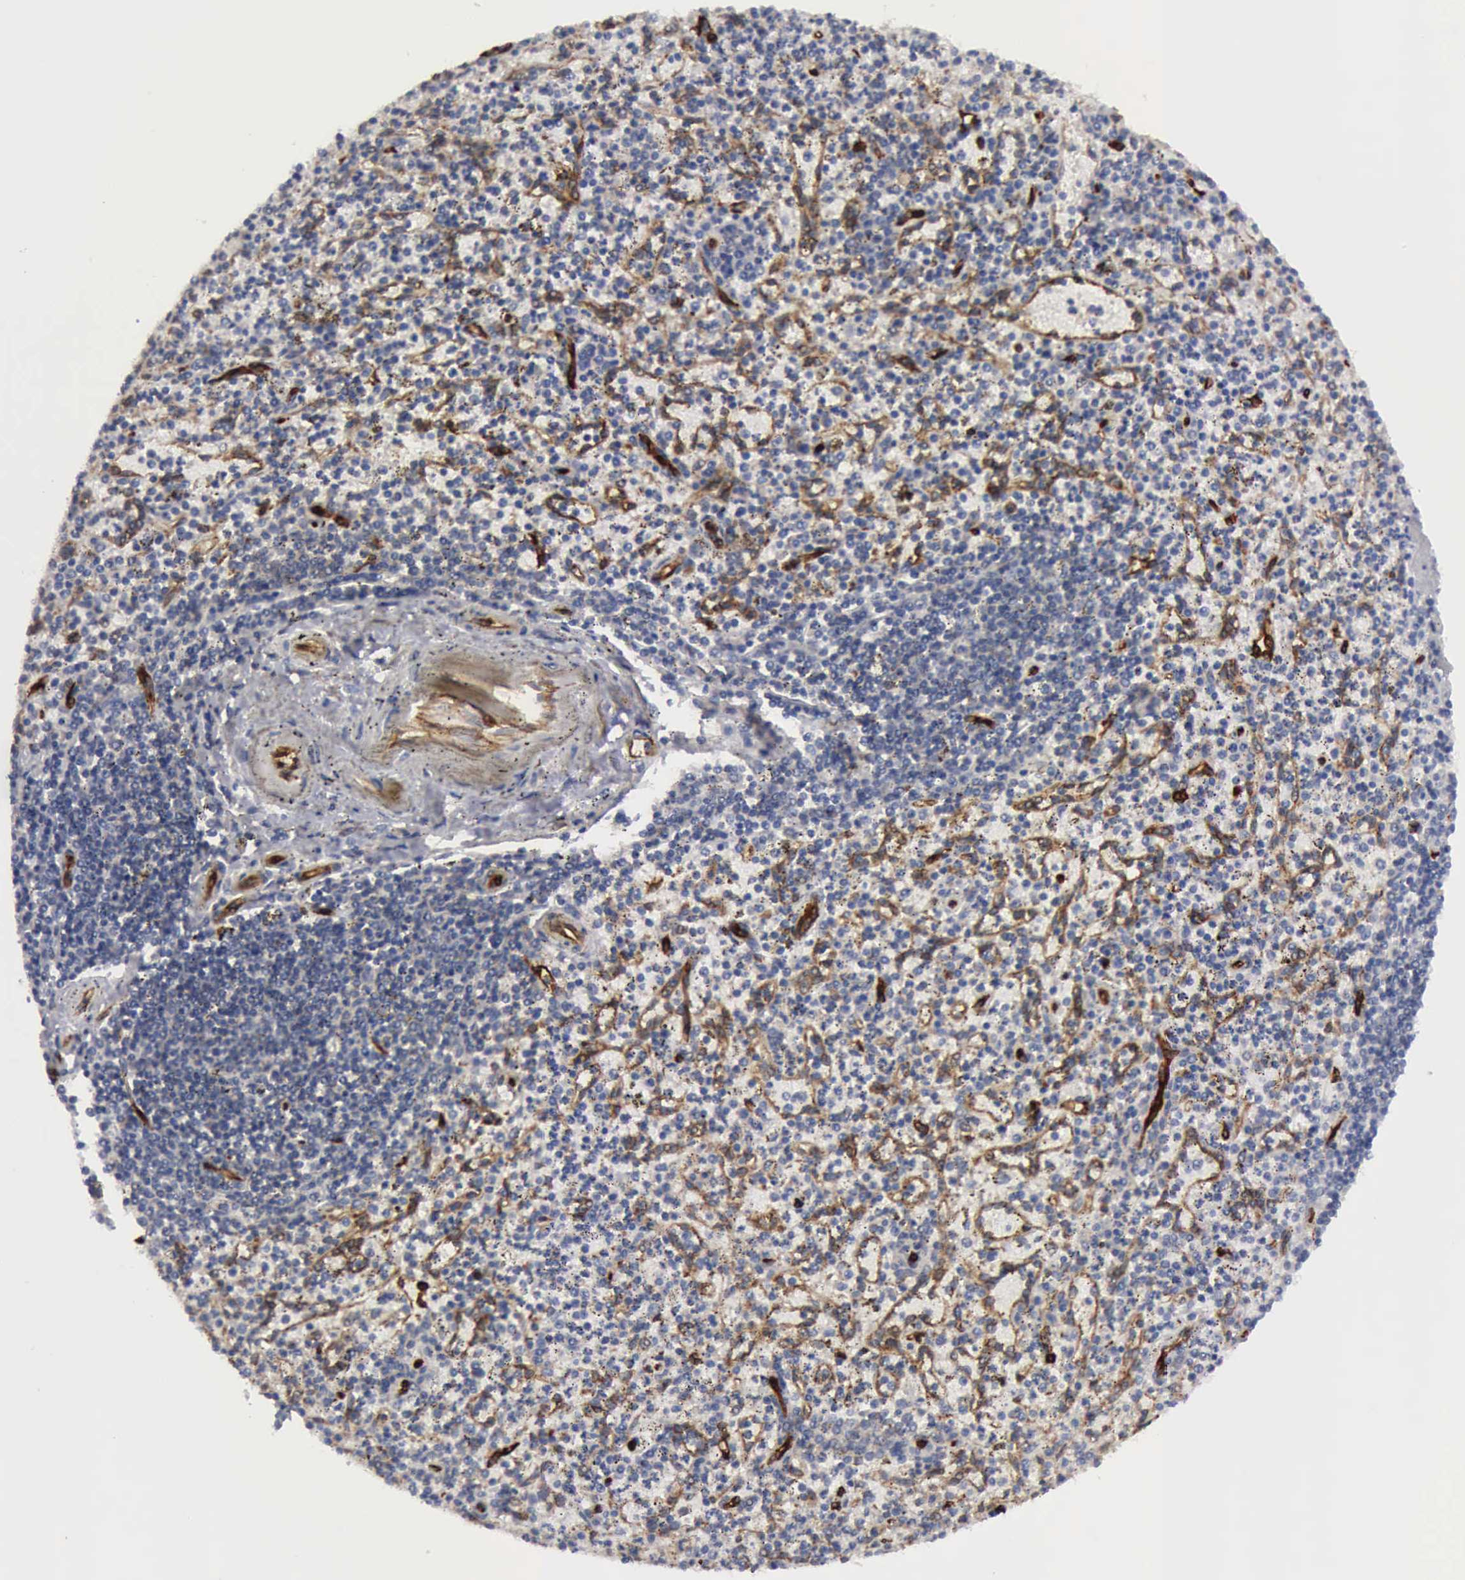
{"staining": {"intensity": "weak", "quantity": "25%-75%", "location": "cytoplasmic/membranous"}, "tissue": "spleen", "cell_type": "Cells in red pulp", "image_type": "normal", "snomed": [{"axis": "morphology", "description": "Normal tissue, NOS"}, {"axis": "topography", "description": "Spleen"}], "caption": "This histopathology image demonstrates immunohistochemistry (IHC) staining of normal spleen, with low weak cytoplasmic/membranous expression in approximately 25%-75% of cells in red pulp.", "gene": "RDX", "patient": {"sex": "male", "age": 72}}